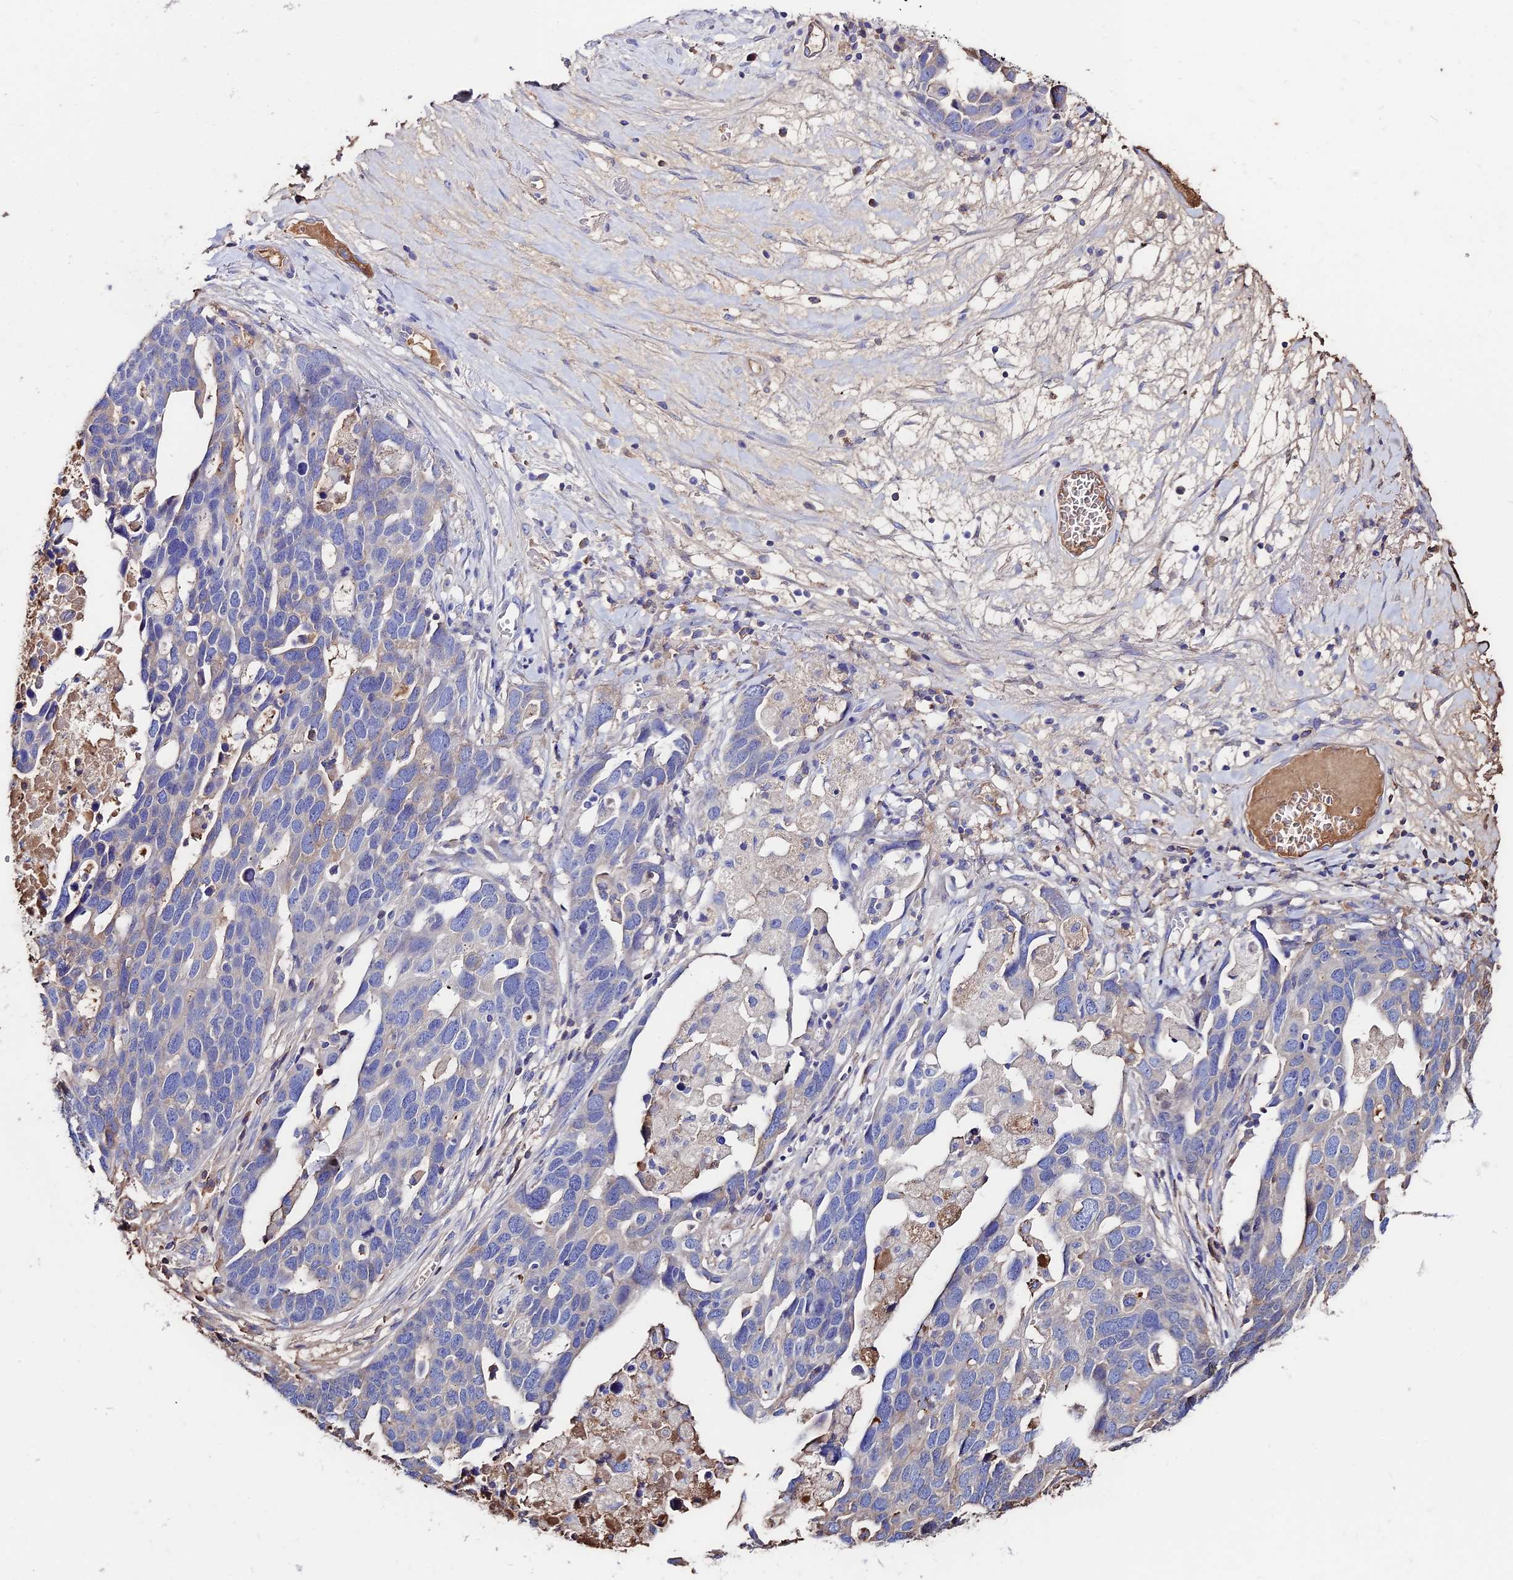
{"staining": {"intensity": "weak", "quantity": "25%-75%", "location": "cytoplasmic/membranous"}, "tissue": "ovarian cancer", "cell_type": "Tumor cells", "image_type": "cancer", "snomed": [{"axis": "morphology", "description": "Cystadenocarcinoma, serous, NOS"}, {"axis": "topography", "description": "Ovary"}], "caption": "High-magnification brightfield microscopy of ovarian cancer (serous cystadenocarcinoma) stained with DAB (brown) and counterstained with hematoxylin (blue). tumor cells exhibit weak cytoplasmic/membranous expression is present in about25%-75% of cells.", "gene": "SLC25A16", "patient": {"sex": "female", "age": 54}}